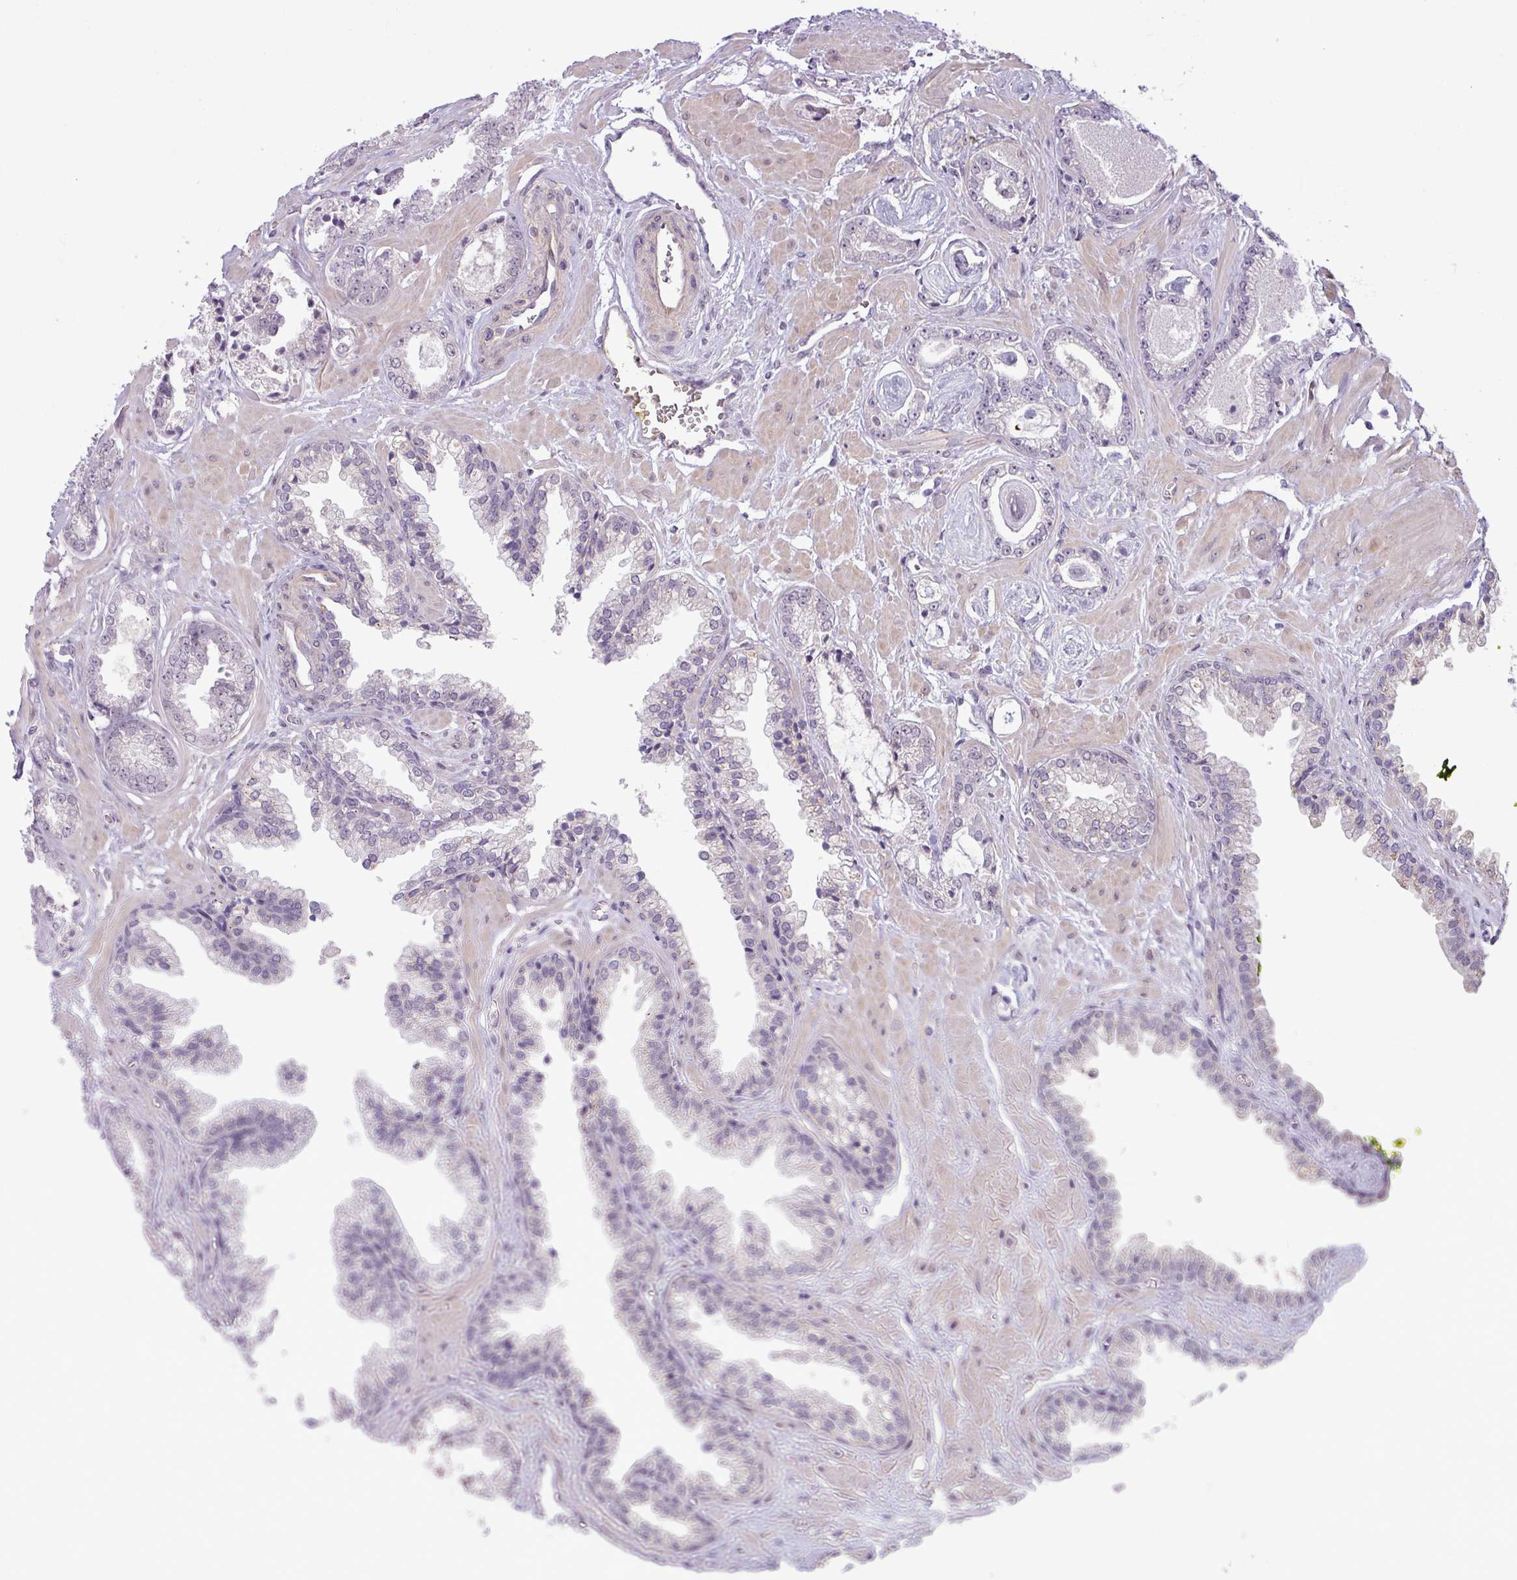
{"staining": {"intensity": "negative", "quantity": "none", "location": "none"}, "tissue": "prostate cancer", "cell_type": "Tumor cells", "image_type": "cancer", "snomed": [{"axis": "morphology", "description": "Adenocarcinoma, Low grade"}, {"axis": "topography", "description": "Prostate"}], "caption": "Tumor cells show no significant expression in prostate cancer.", "gene": "UVSSA", "patient": {"sex": "male", "age": 60}}